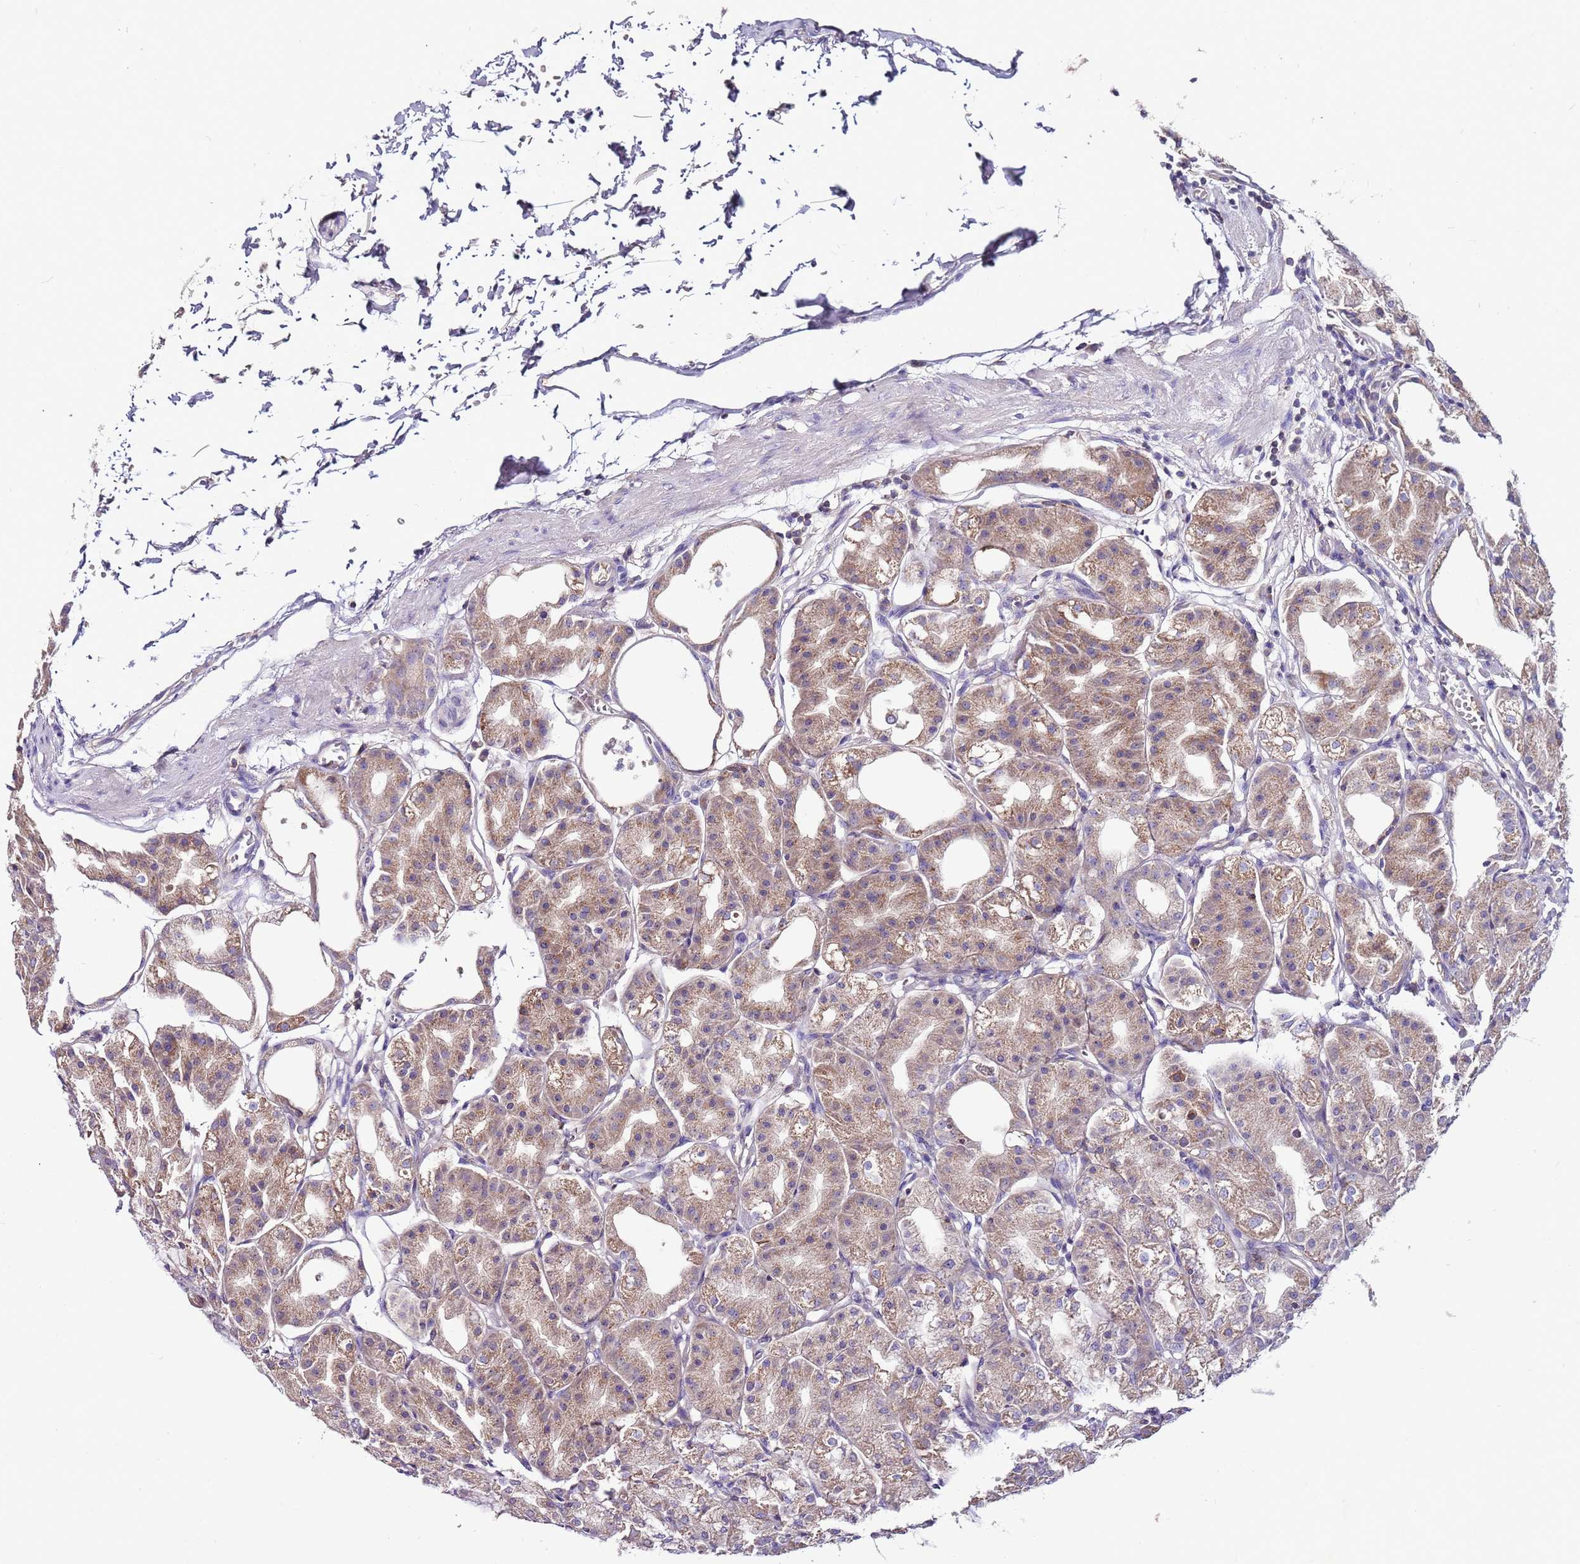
{"staining": {"intensity": "moderate", "quantity": "25%-75%", "location": "cytoplasmic/membranous"}, "tissue": "stomach", "cell_type": "Glandular cells", "image_type": "normal", "snomed": [{"axis": "morphology", "description": "Normal tissue, NOS"}, {"axis": "topography", "description": "Stomach, lower"}], "caption": "Immunohistochemical staining of benign stomach reveals medium levels of moderate cytoplasmic/membranous positivity in about 25%-75% of glandular cells.", "gene": "IGIP", "patient": {"sex": "male", "age": 71}}